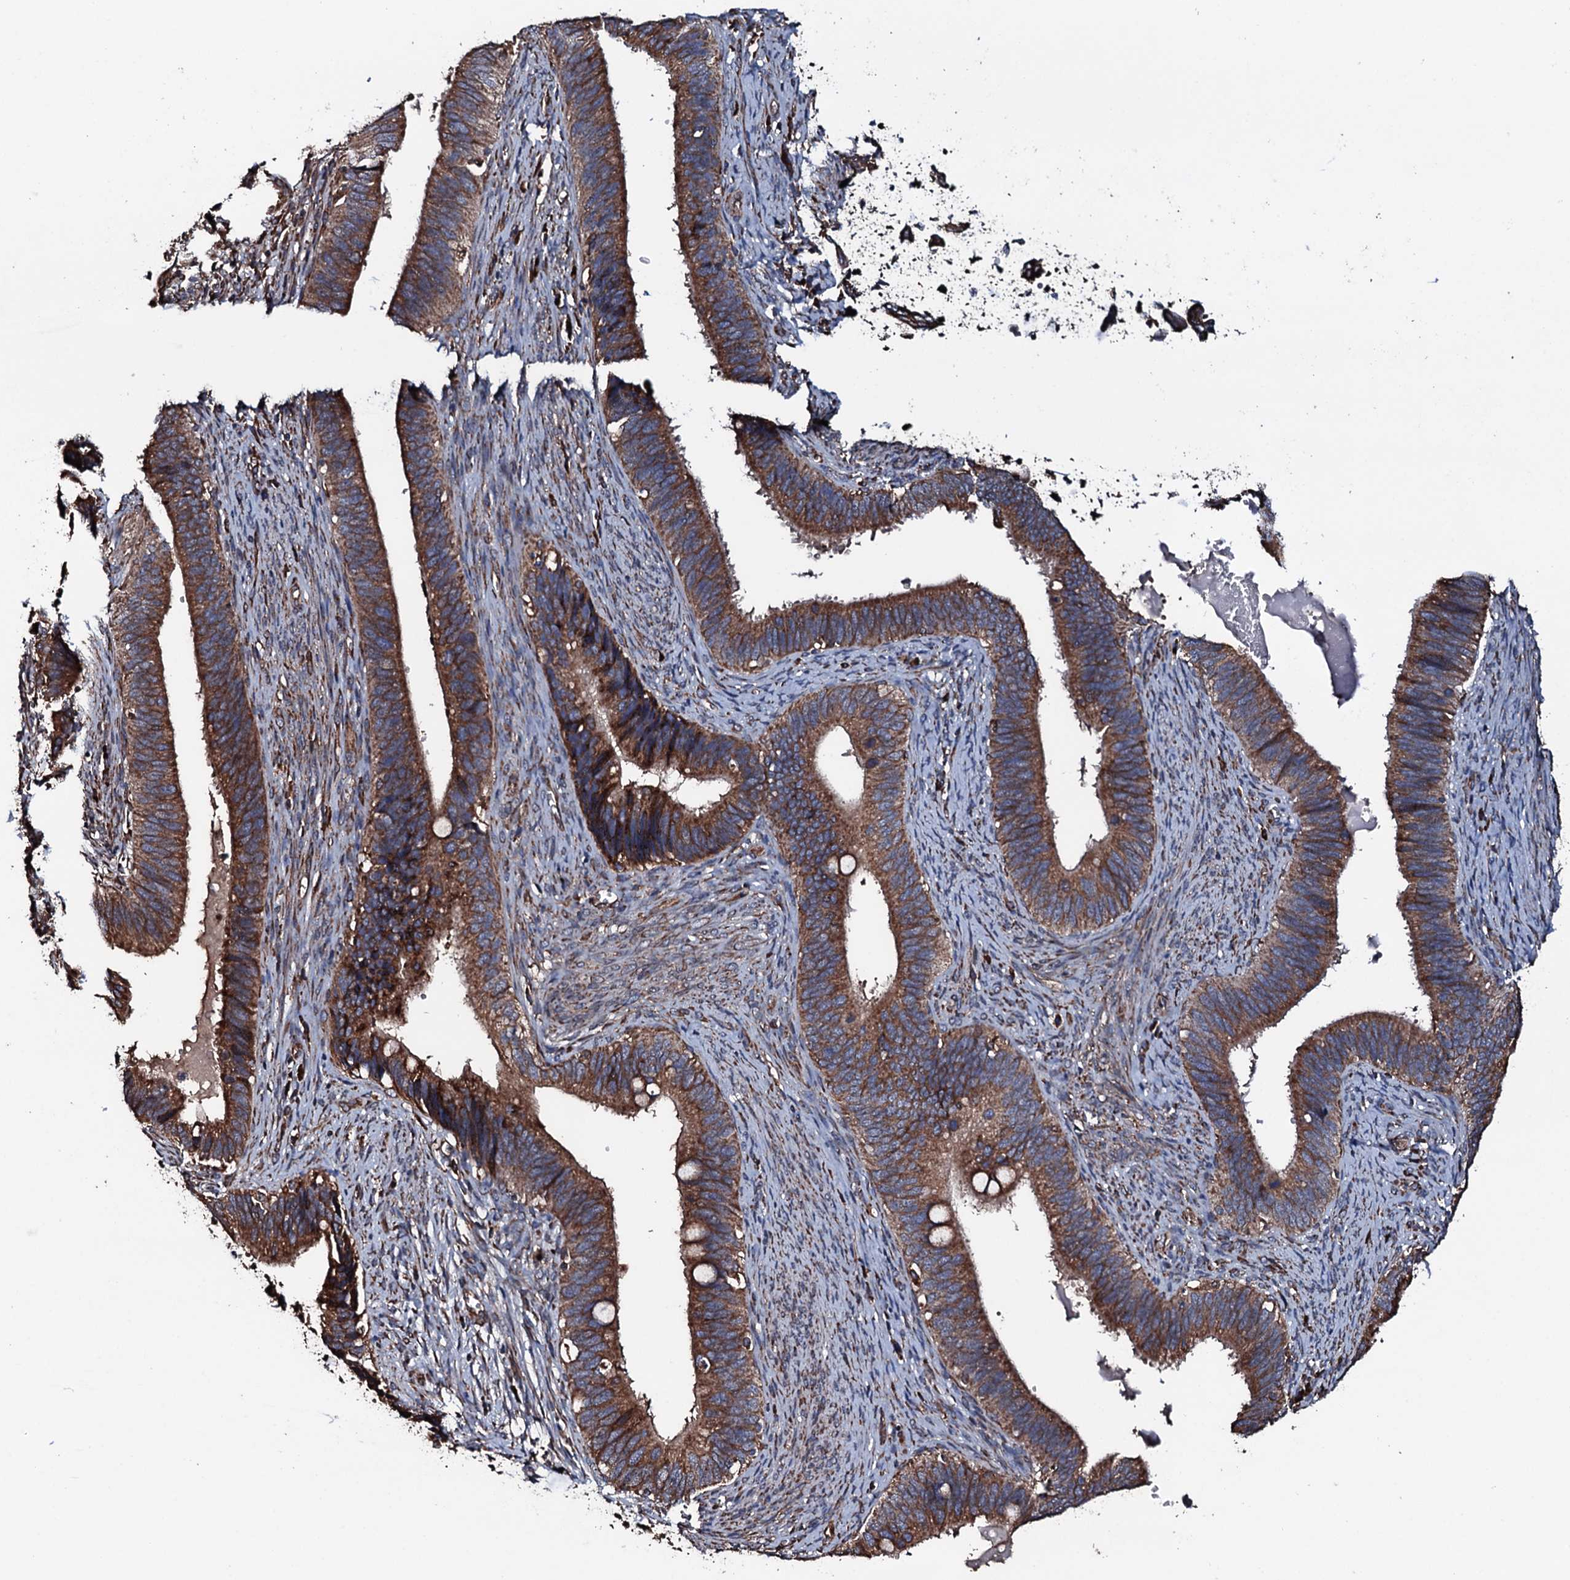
{"staining": {"intensity": "strong", "quantity": ">75%", "location": "cytoplasmic/membranous"}, "tissue": "cervical cancer", "cell_type": "Tumor cells", "image_type": "cancer", "snomed": [{"axis": "morphology", "description": "Adenocarcinoma, NOS"}, {"axis": "topography", "description": "Cervix"}], "caption": "Human cervical cancer stained for a protein (brown) shows strong cytoplasmic/membranous positive staining in approximately >75% of tumor cells.", "gene": "RAB12", "patient": {"sex": "female", "age": 42}}